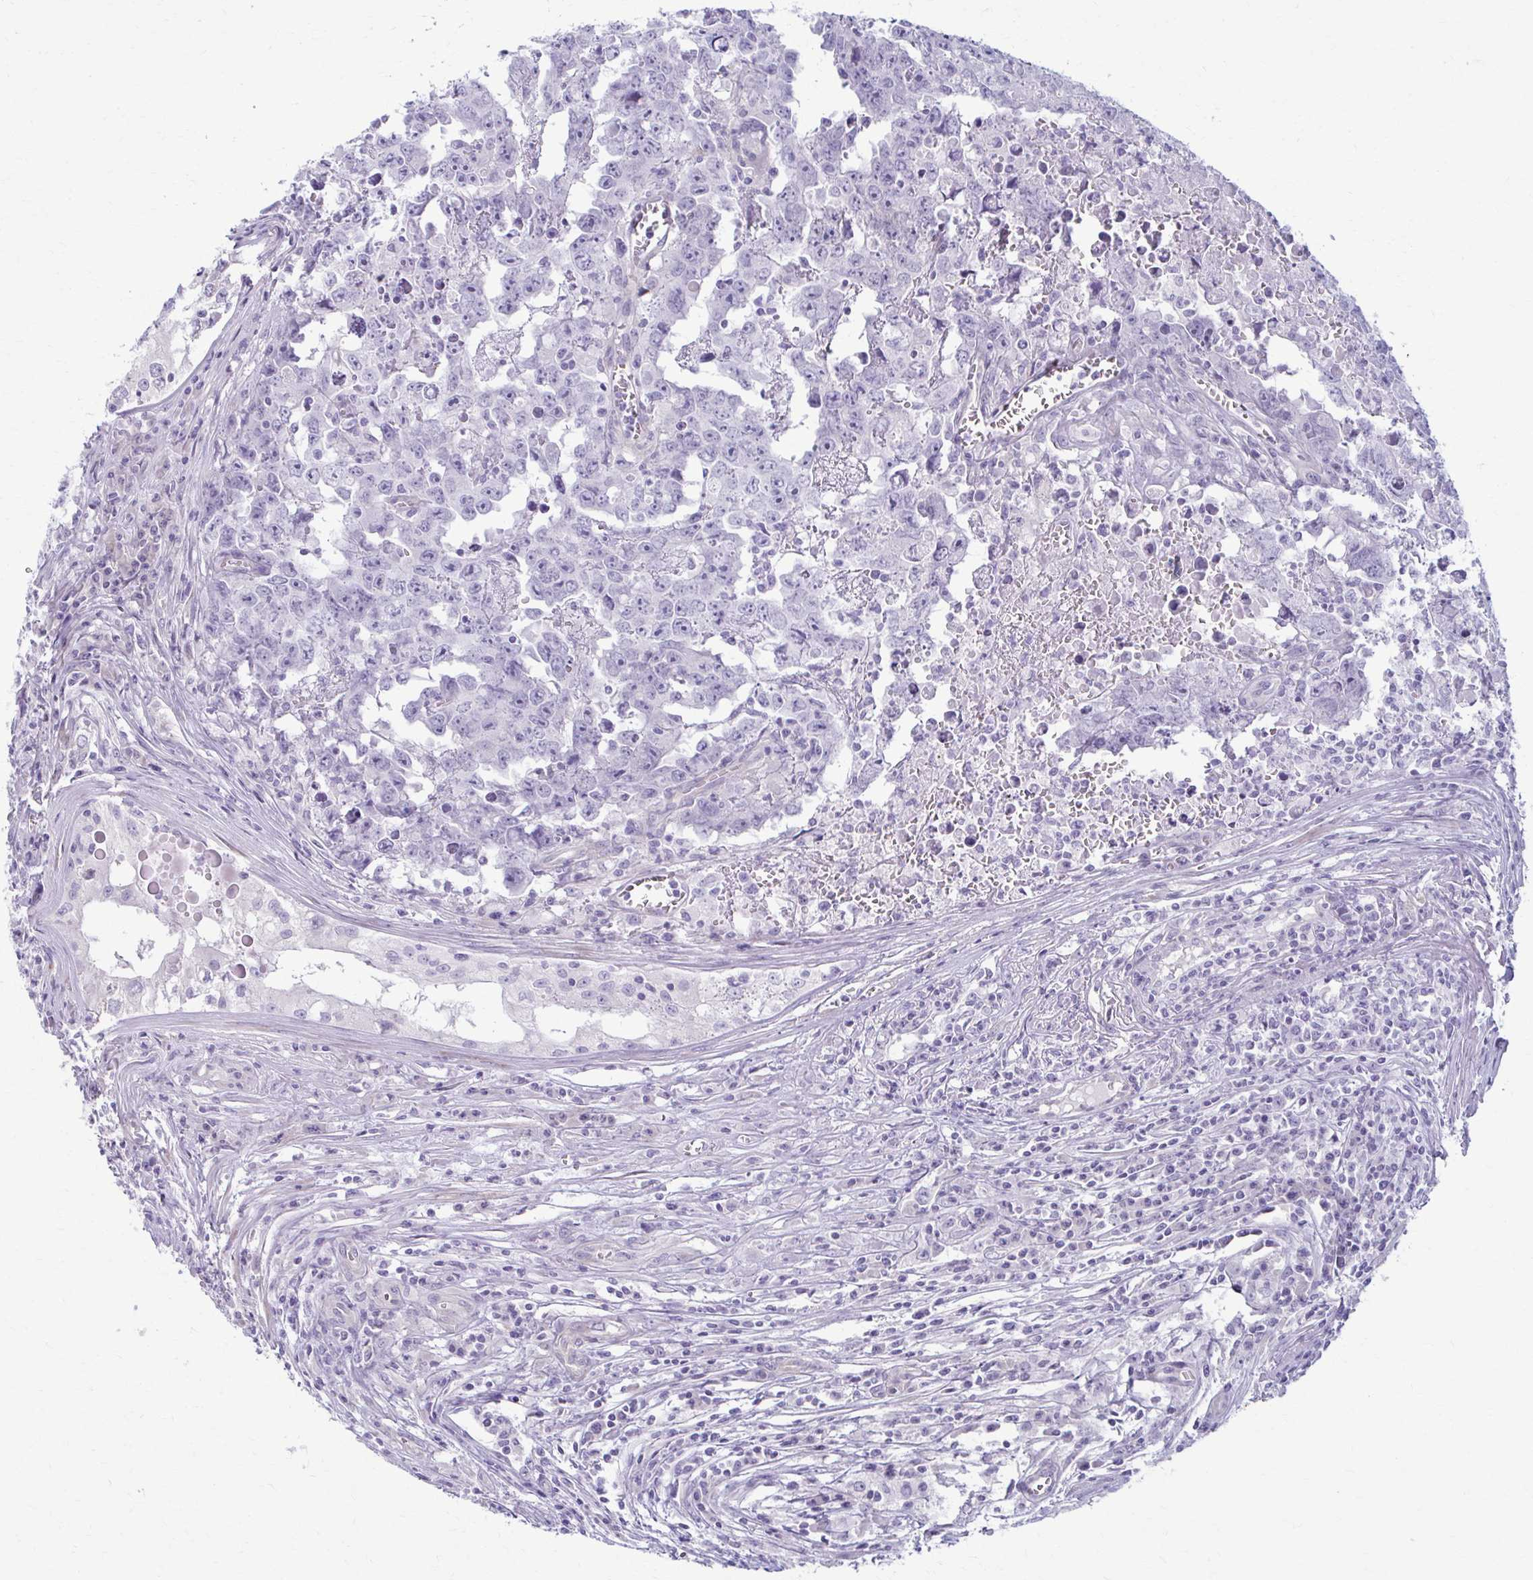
{"staining": {"intensity": "negative", "quantity": "none", "location": "none"}, "tissue": "testis cancer", "cell_type": "Tumor cells", "image_type": "cancer", "snomed": [{"axis": "morphology", "description": "Carcinoma, Embryonal, NOS"}, {"axis": "topography", "description": "Testis"}], "caption": "Immunohistochemistry of human testis embryonal carcinoma shows no staining in tumor cells.", "gene": "PRKRA", "patient": {"sex": "male", "age": 22}}